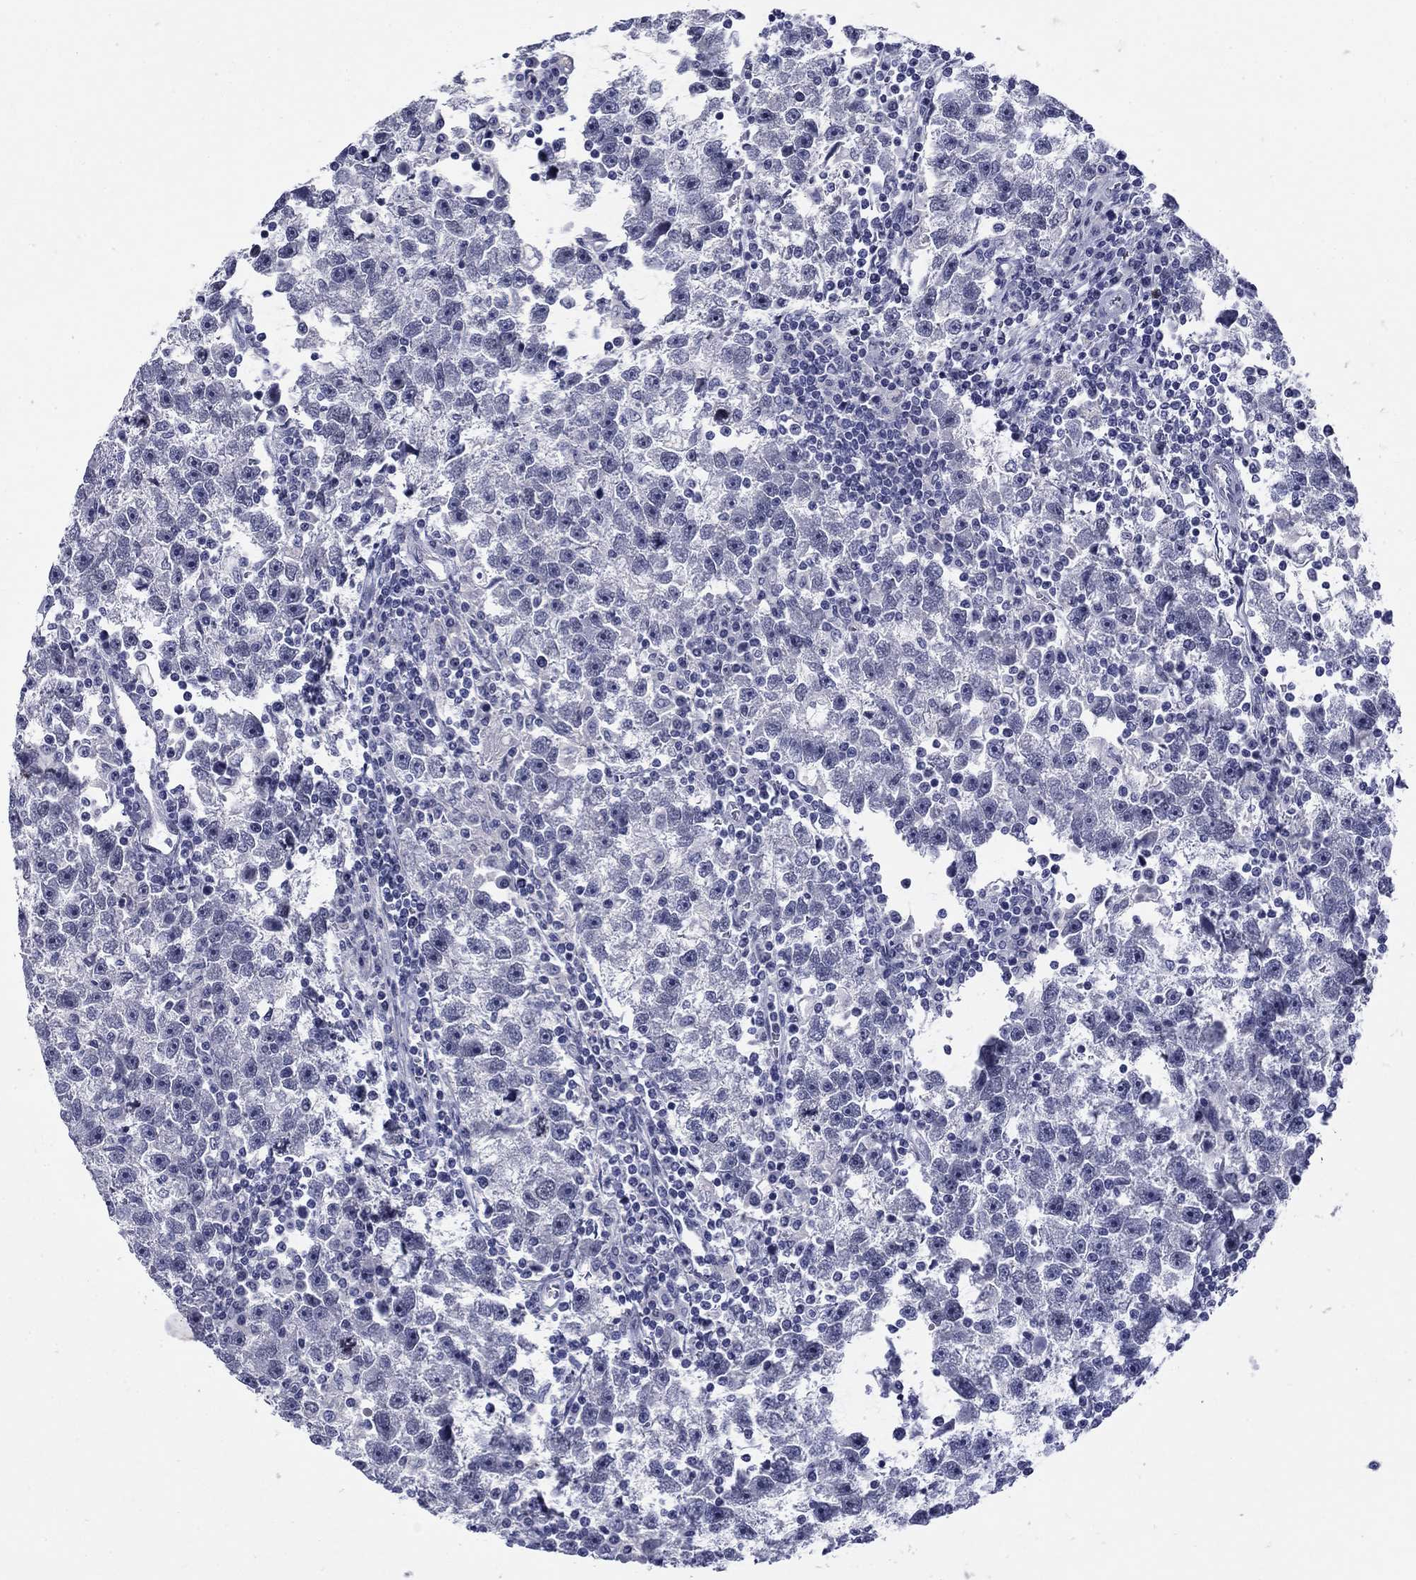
{"staining": {"intensity": "negative", "quantity": "none", "location": "none"}, "tissue": "testis cancer", "cell_type": "Tumor cells", "image_type": "cancer", "snomed": [{"axis": "morphology", "description": "Seminoma, NOS"}, {"axis": "topography", "description": "Testis"}], "caption": "Micrograph shows no protein expression in tumor cells of seminoma (testis) tissue.", "gene": "C4orf19", "patient": {"sex": "male", "age": 47}}